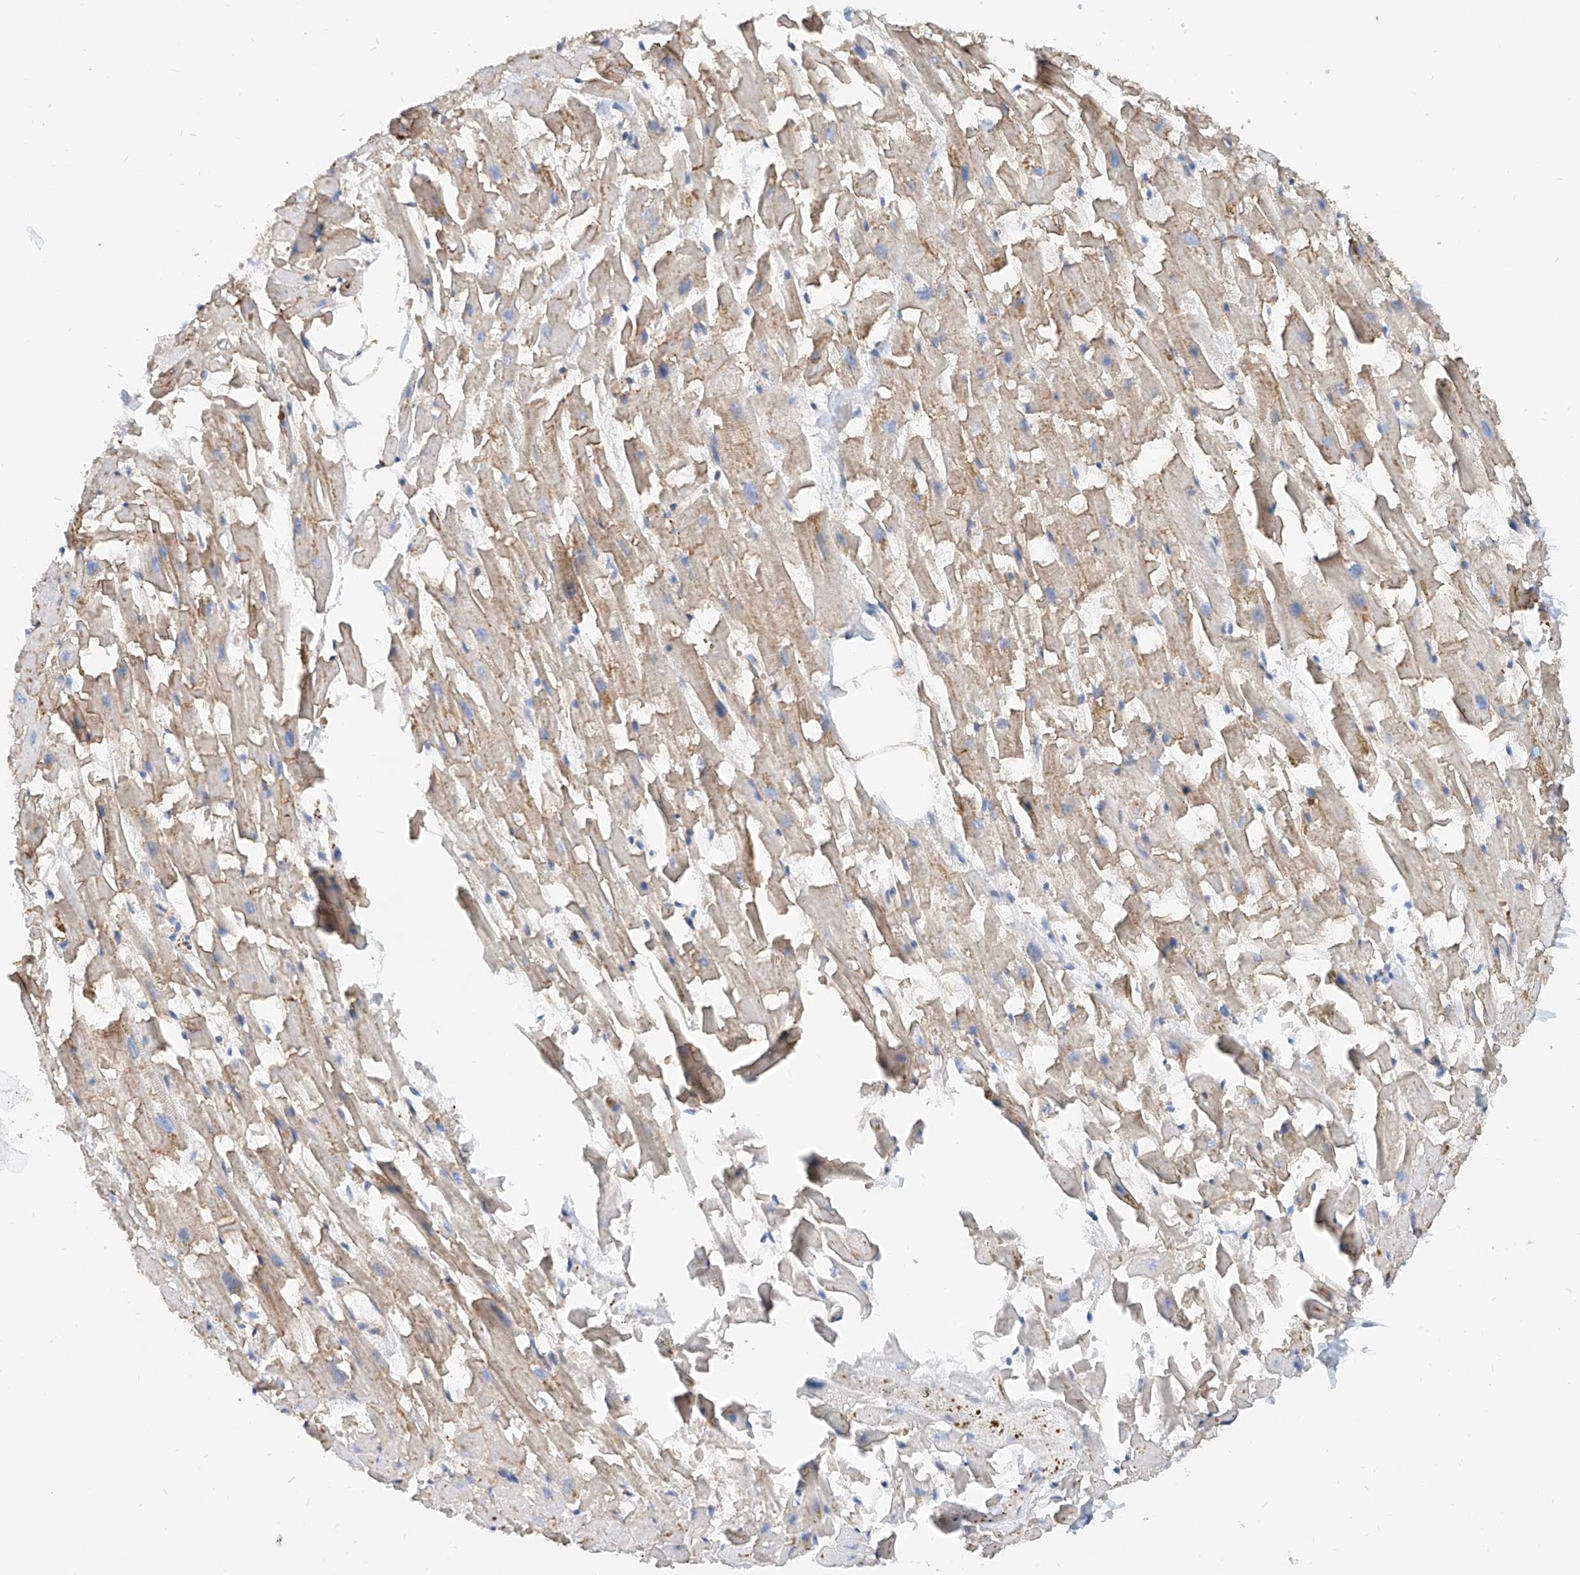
{"staining": {"intensity": "strong", "quantity": "25%-75%", "location": "cytoplasmic/membranous"}, "tissue": "heart muscle", "cell_type": "Cardiomyocytes", "image_type": "normal", "snomed": [{"axis": "morphology", "description": "Normal tissue, NOS"}, {"axis": "topography", "description": "Heart"}], "caption": "DAB immunohistochemical staining of normal human heart muscle exhibits strong cytoplasmic/membranous protein positivity in approximately 25%-75% of cardiomyocytes. (Brightfield microscopy of DAB IHC at high magnification).", "gene": "TAS2R60", "patient": {"sex": "female", "age": 64}}